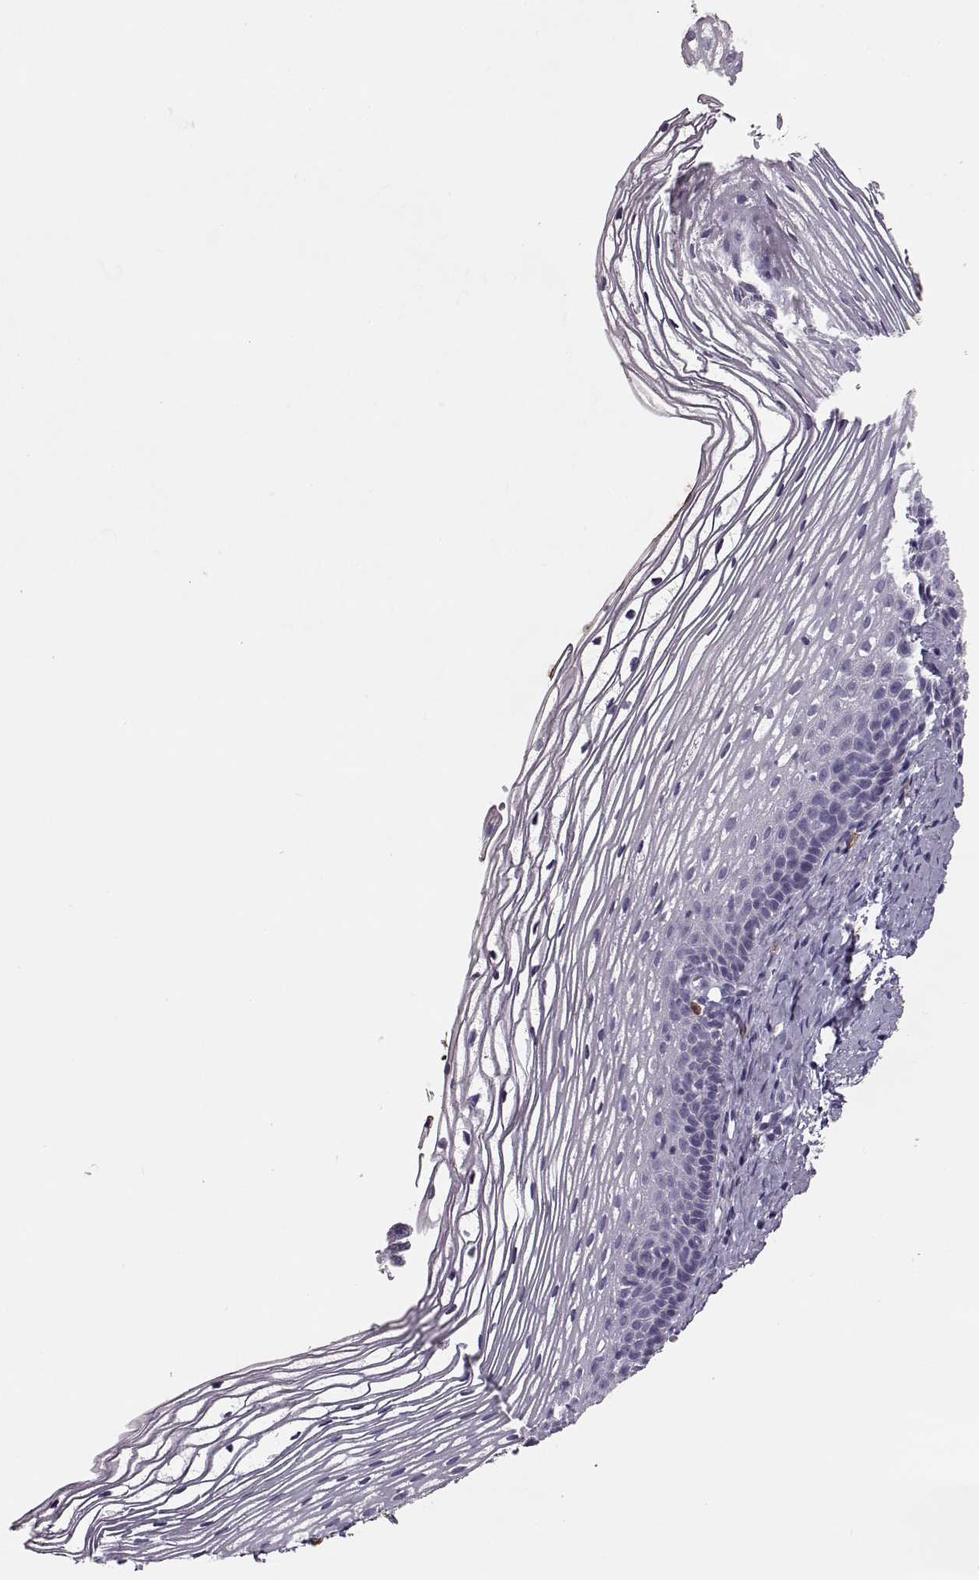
{"staining": {"intensity": "negative", "quantity": "none", "location": "none"}, "tissue": "cervix", "cell_type": "Glandular cells", "image_type": "normal", "snomed": [{"axis": "morphology", "description": "Normal tissue, NOS"}, {"axis": "topography", "description": "Cervix"}], "caption": "Immunohistochemistry histopathology image of unremarkable human cervix stained for a protein (brown), which demonstrates no expression in glandular cells.", "gene": "NPTXR", "patient": {"sex": "female", "age": 39}}